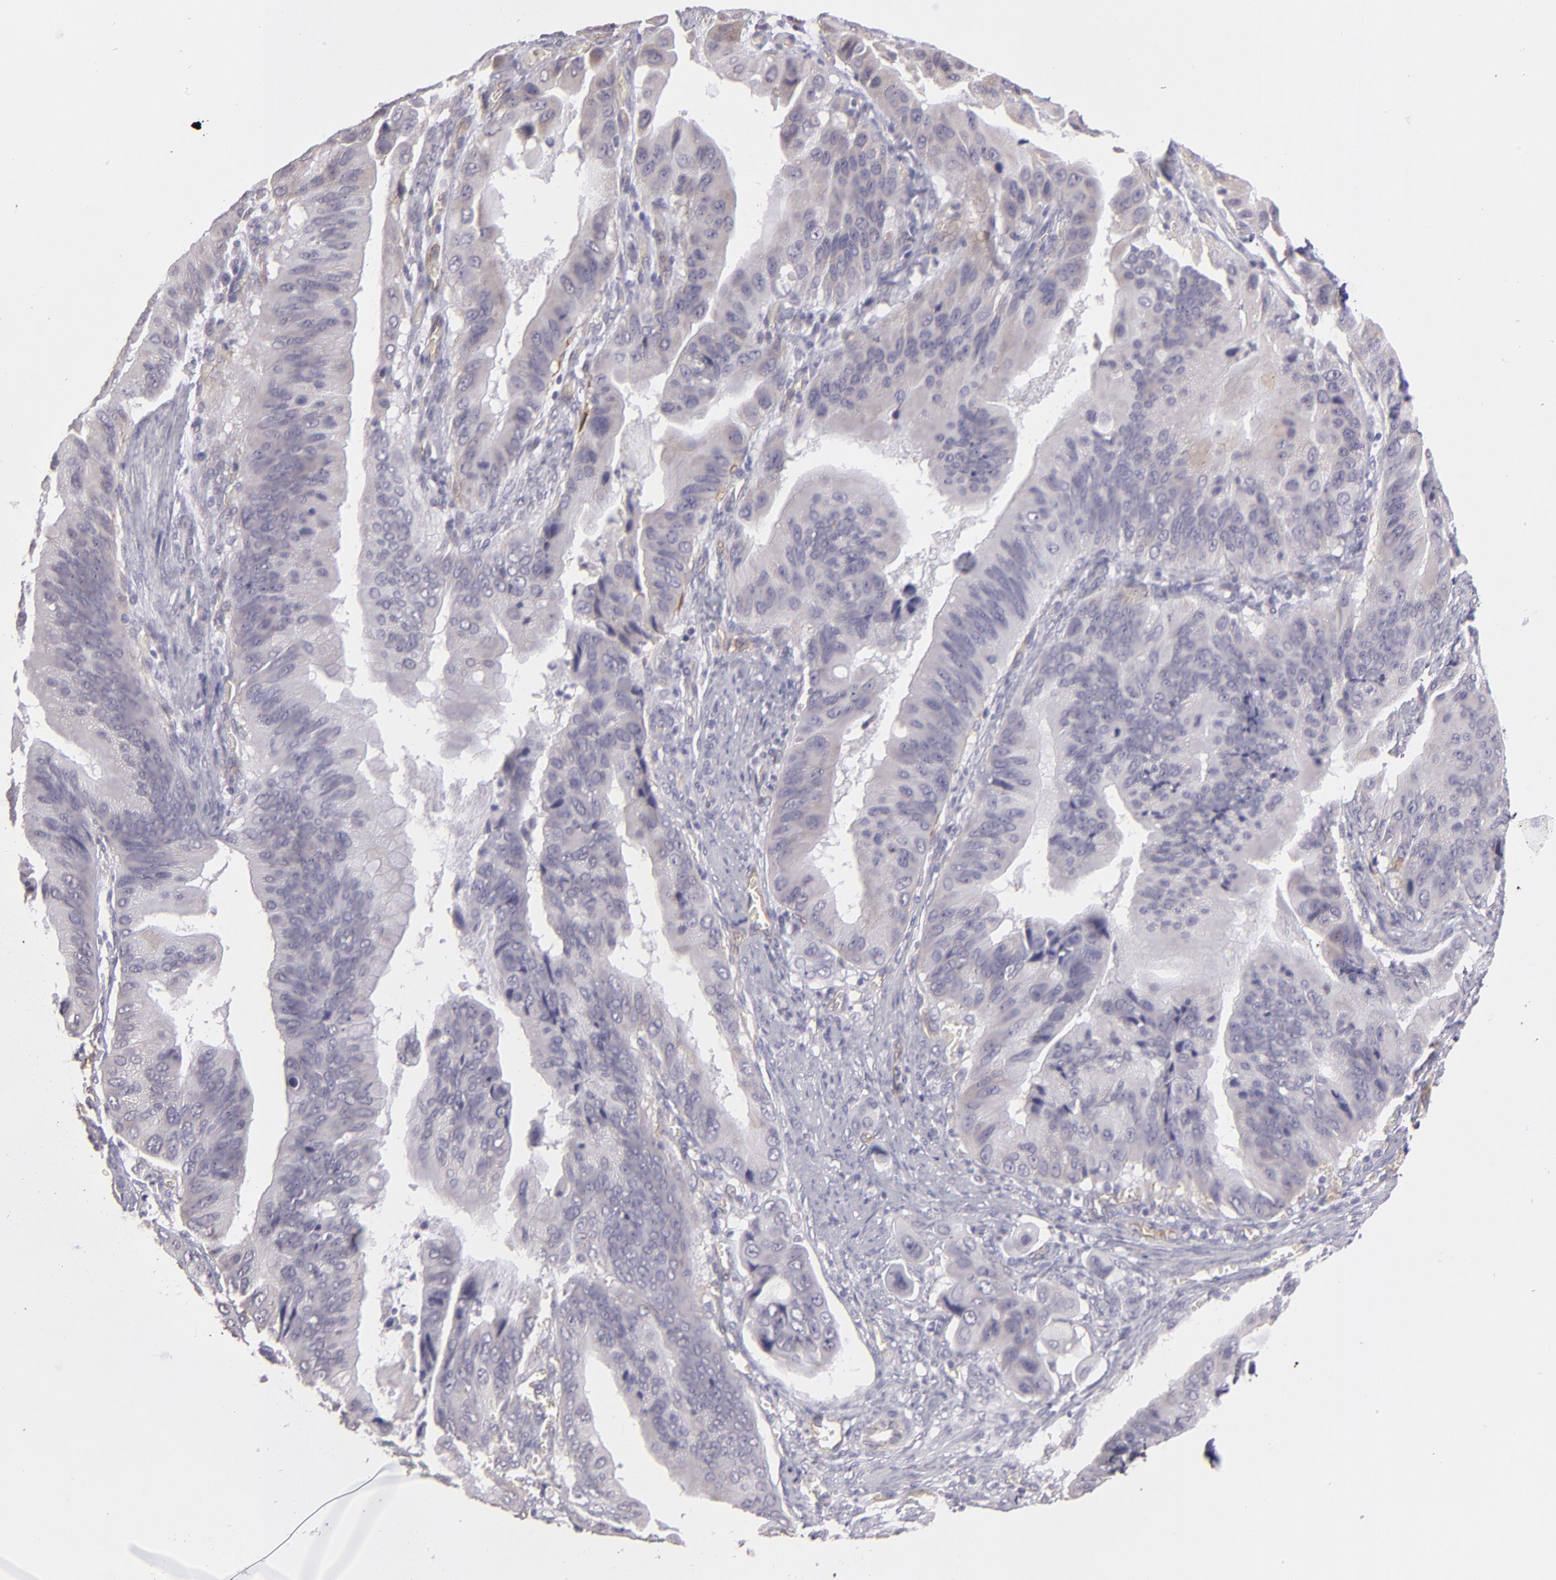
{"staining": {"intensity": "negative", "quantity": "none", "location": "none"}, "tissue": "stomach cancer", "cell_type": "Tumor cells", "image_type": "cancer", "snomed": [{"axis": "morphology", "description": "Adenocarcinoma, NOS"}, {"axis": "topography", "description": "Stomach, upper"}], "caption": "This is an immunohistochemistry micrograph of human stomach cancer (adenocarcinoma). There is no expression in tumor cells.", "gene": "THBD", "patient": {"sex": "male", "age": 80}}